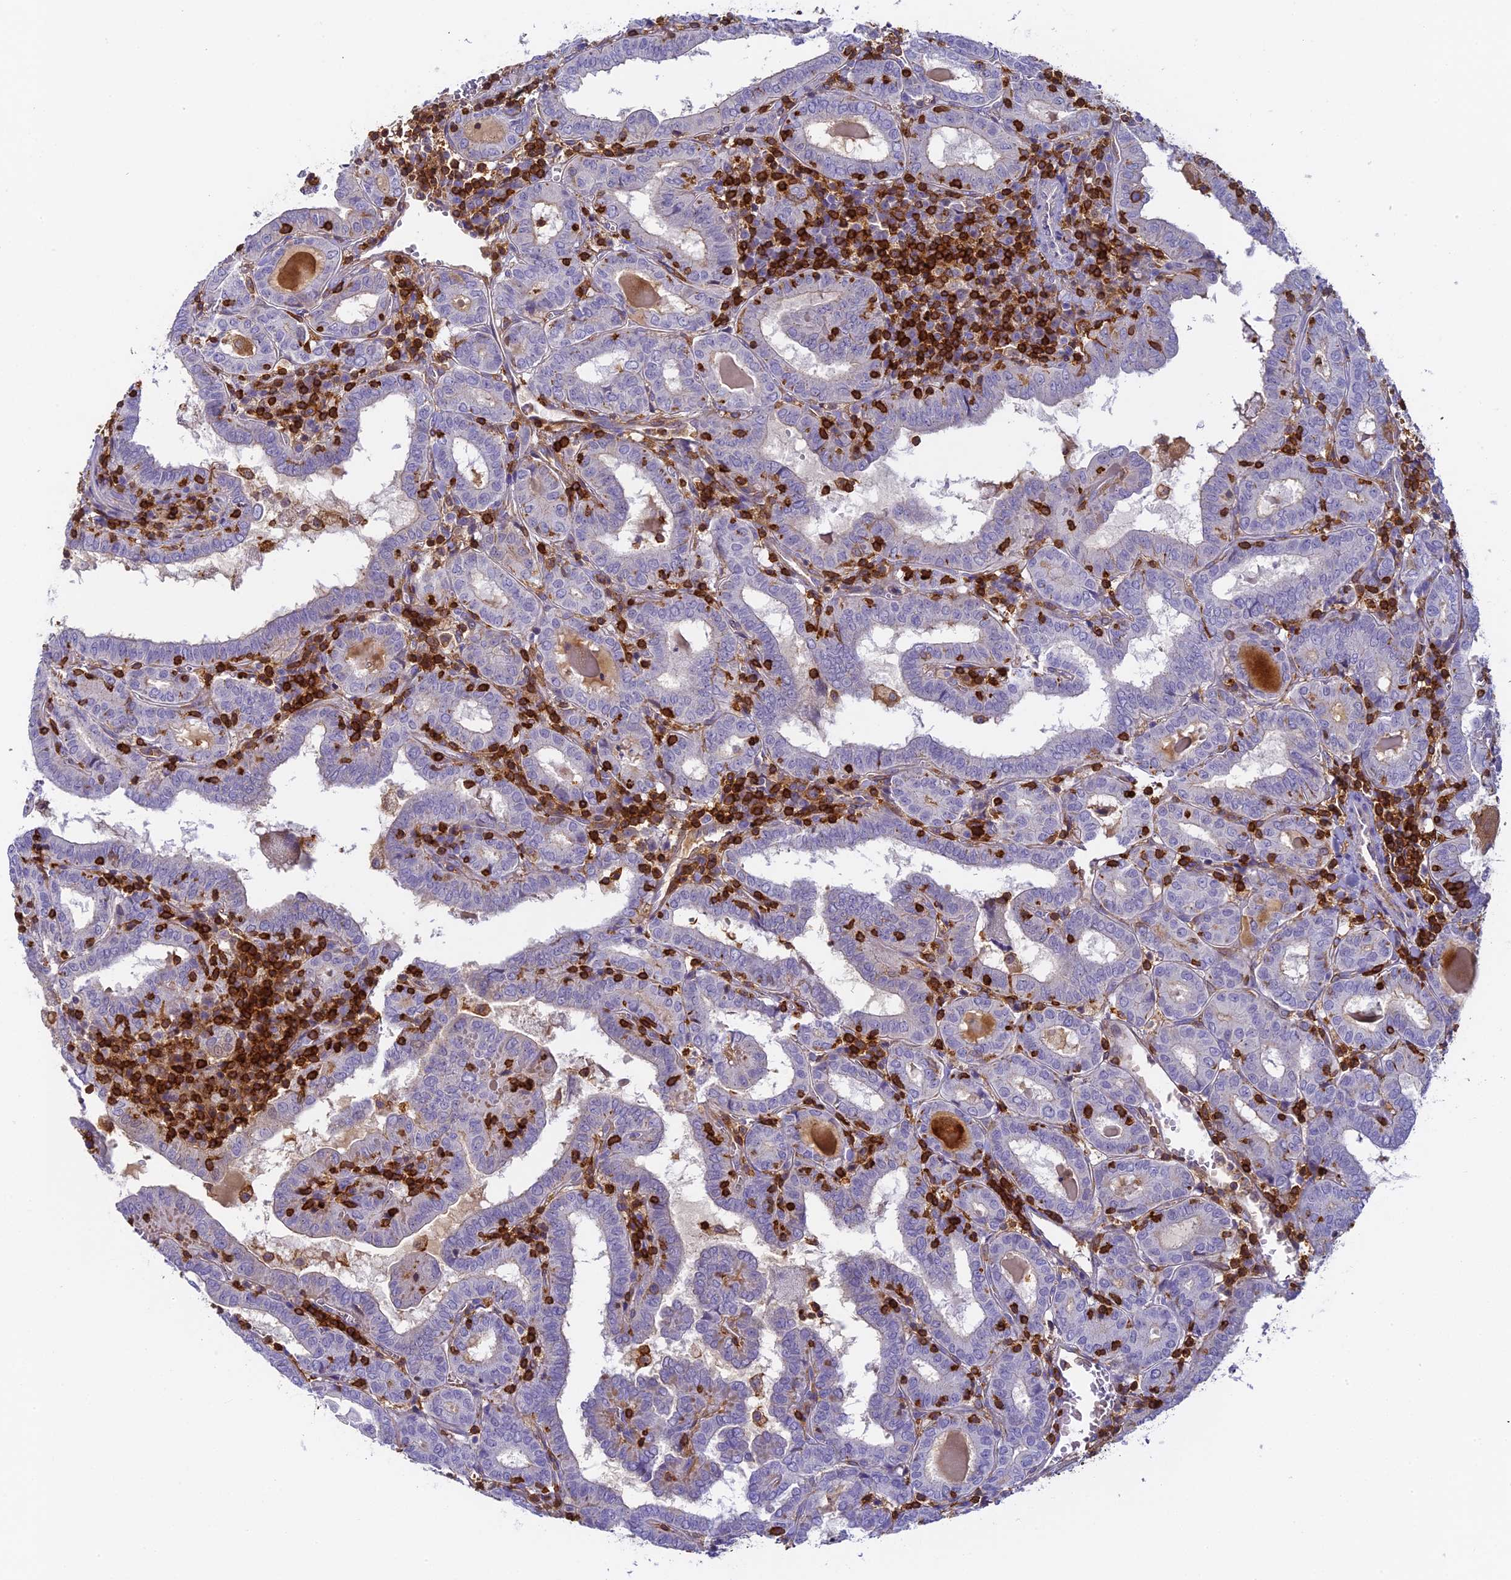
{"staining": {"intensity": "negative", "quantity": "none", "location": "none"}, "tissue": "thyroid cancer", "cell_type": "Tumor cells", "image_type": "cancer", "snomed": [{"axis": "morphology", "description": "Papillary adenocarcinoma, NOS"}, {"axis": "topography", "description": "Thyroid gland"}], "caption": "An immunohistochemistry (IHC) image of thyroid cancer (papillary adenocarcinoma) is shown. There is no staining in tumor cells of thyroid cancer (papillary adenocarcinoma).", "gene": "FYB1", "patient": {"sex": "female", "age": 72}}